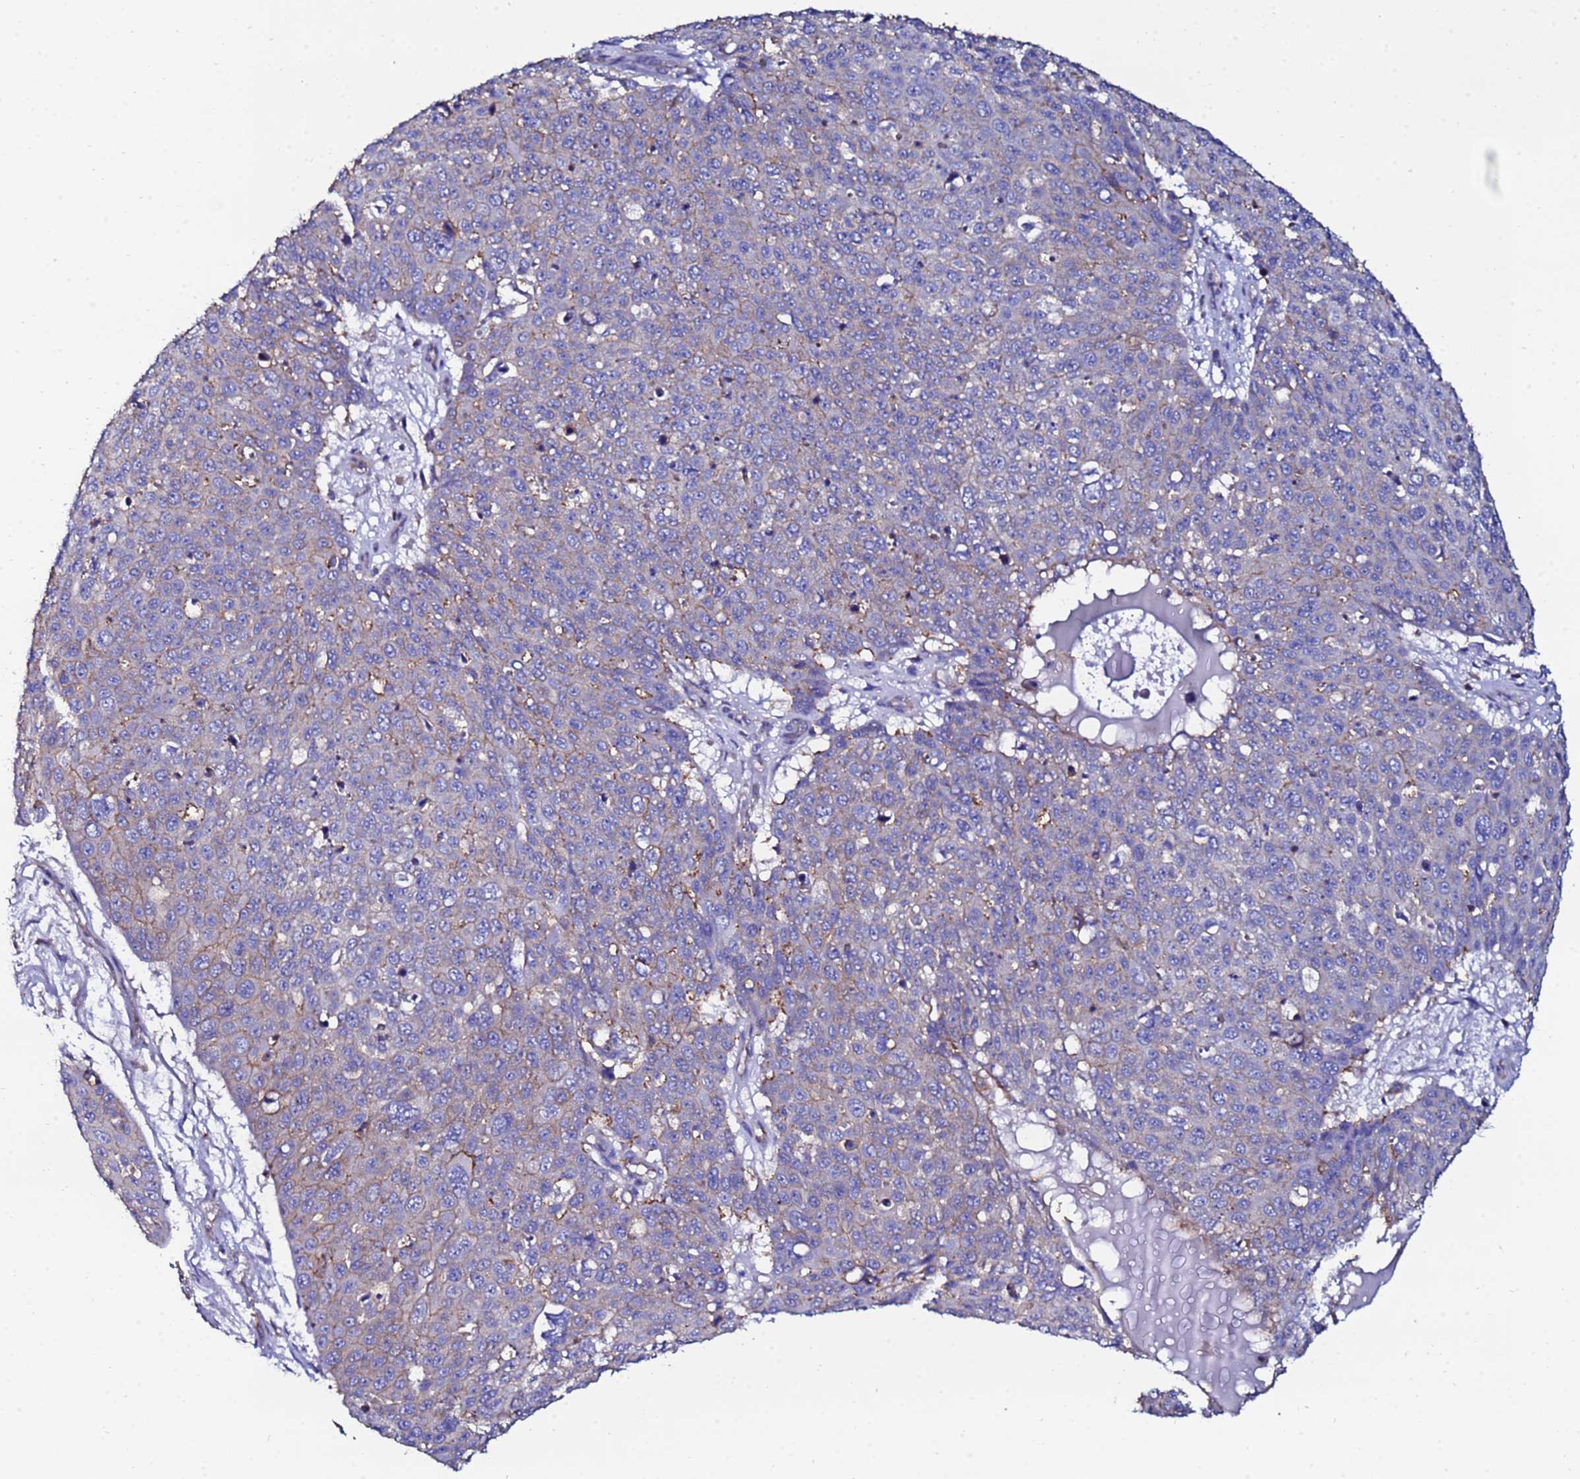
{"staining": {"intensity": "weak", "quantity": "<25%", "location": "cytoplasmic/membranous"}, "tissue": "skin cancer", "cell_type": "Tumor cells", "image_type": "cancer", "snomed": [{"axis": "morphology", "description": "Squamous cell carcinoma, NOS"}, {"axis": "topography", "description": "Skin"}], "caption": "Tumor cells show no significant expression in skin squamous cell carcinoma.", "gene": "POTEE", "patient": {"sex": "male", "age": 71}}